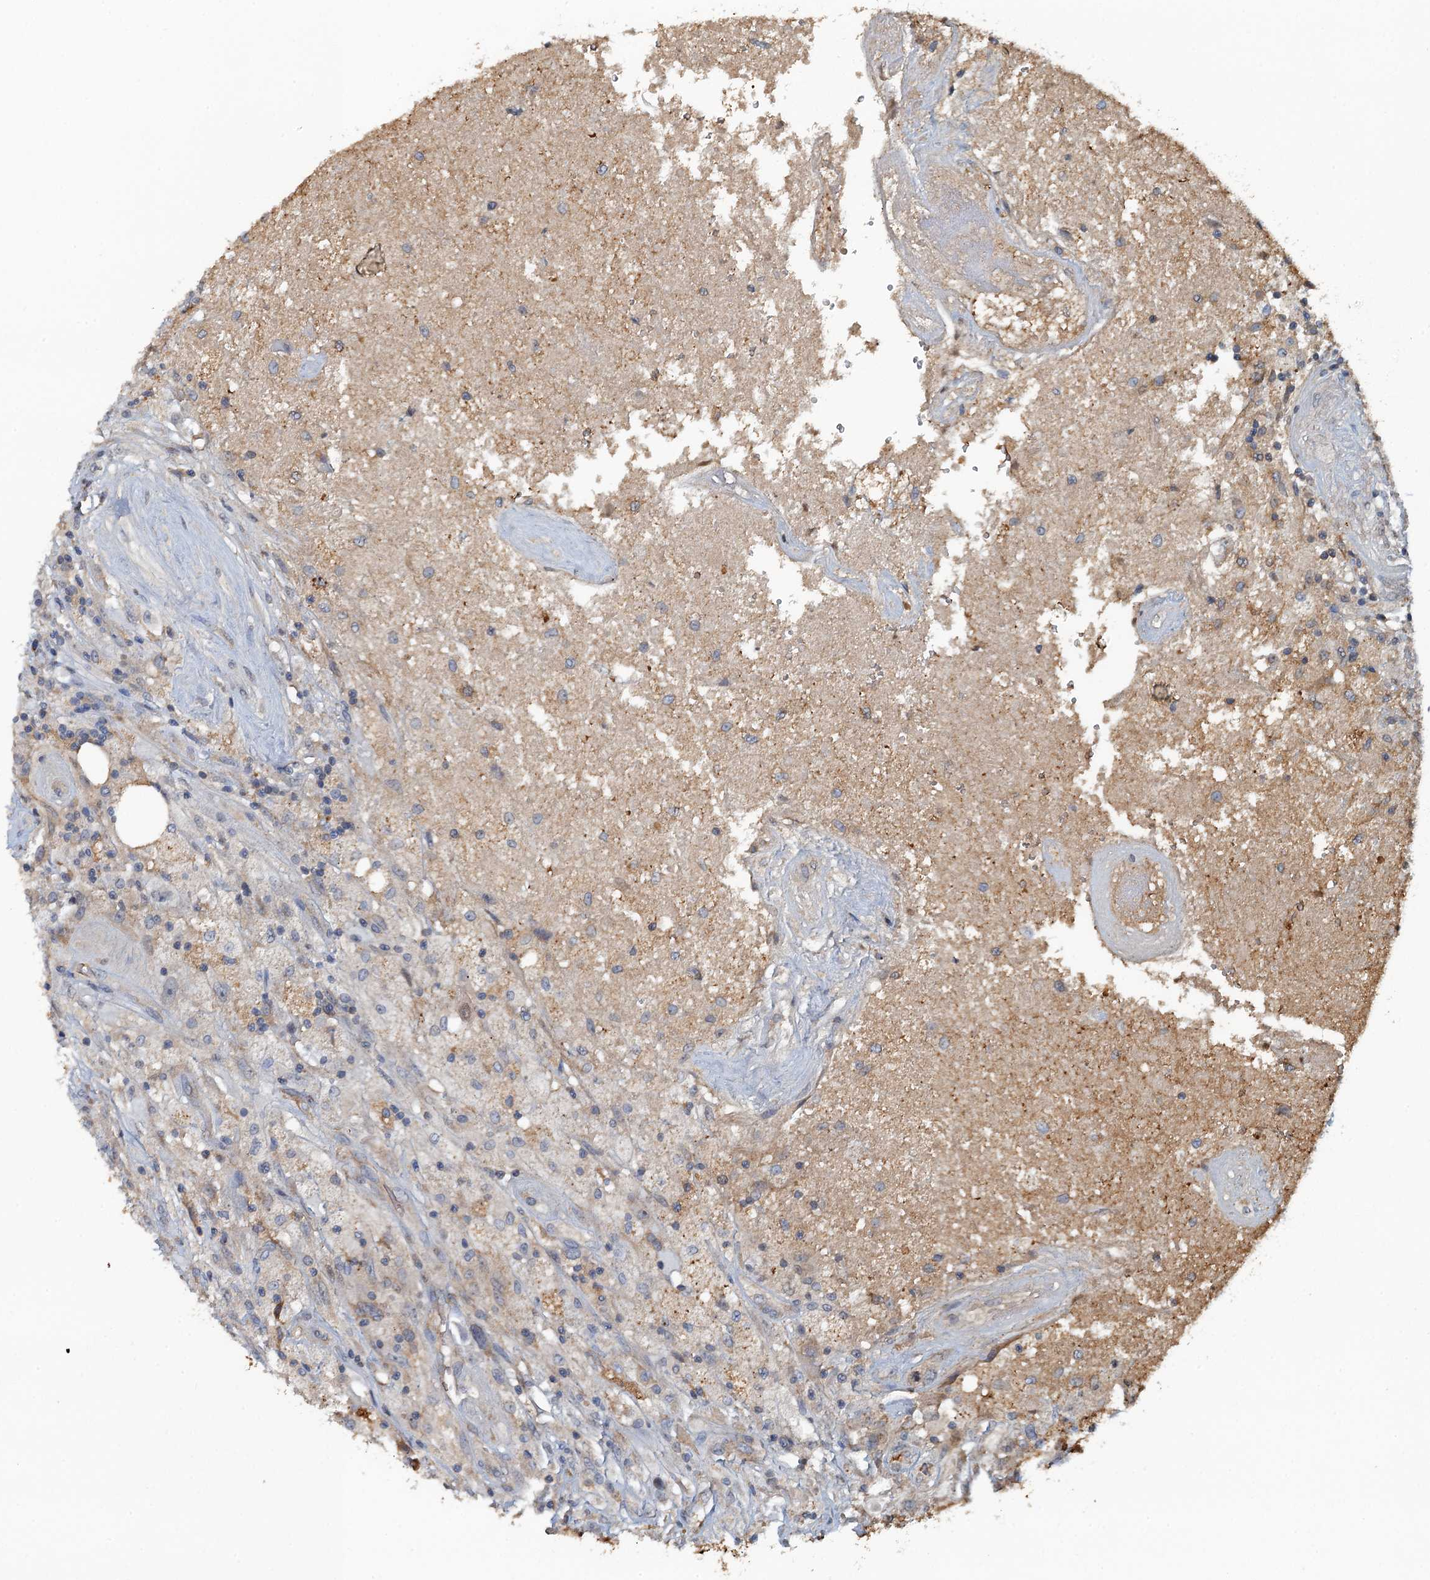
{"staining": {"intensity": "negative", "quantity": "none", "location": "none"}, "tissue": "glioma", "cell_type": "Tumor cells", "image_type": "cancer", "snomed": [{"axis": "morphology", "description": "Glioma, malignant, High grade"}, {"axis": "topography", "description": "Brain"}], "caption": "Immunohistochemistry micrograph of neoplastic tissue: malignant glioma (high-grade) stained with DAB (3,3'-diaminobenzidine) exhibits no significant protein positivity in tumor cells.", "gene": "LSM14B", "patient": {"sex": "male", "age": 56}}